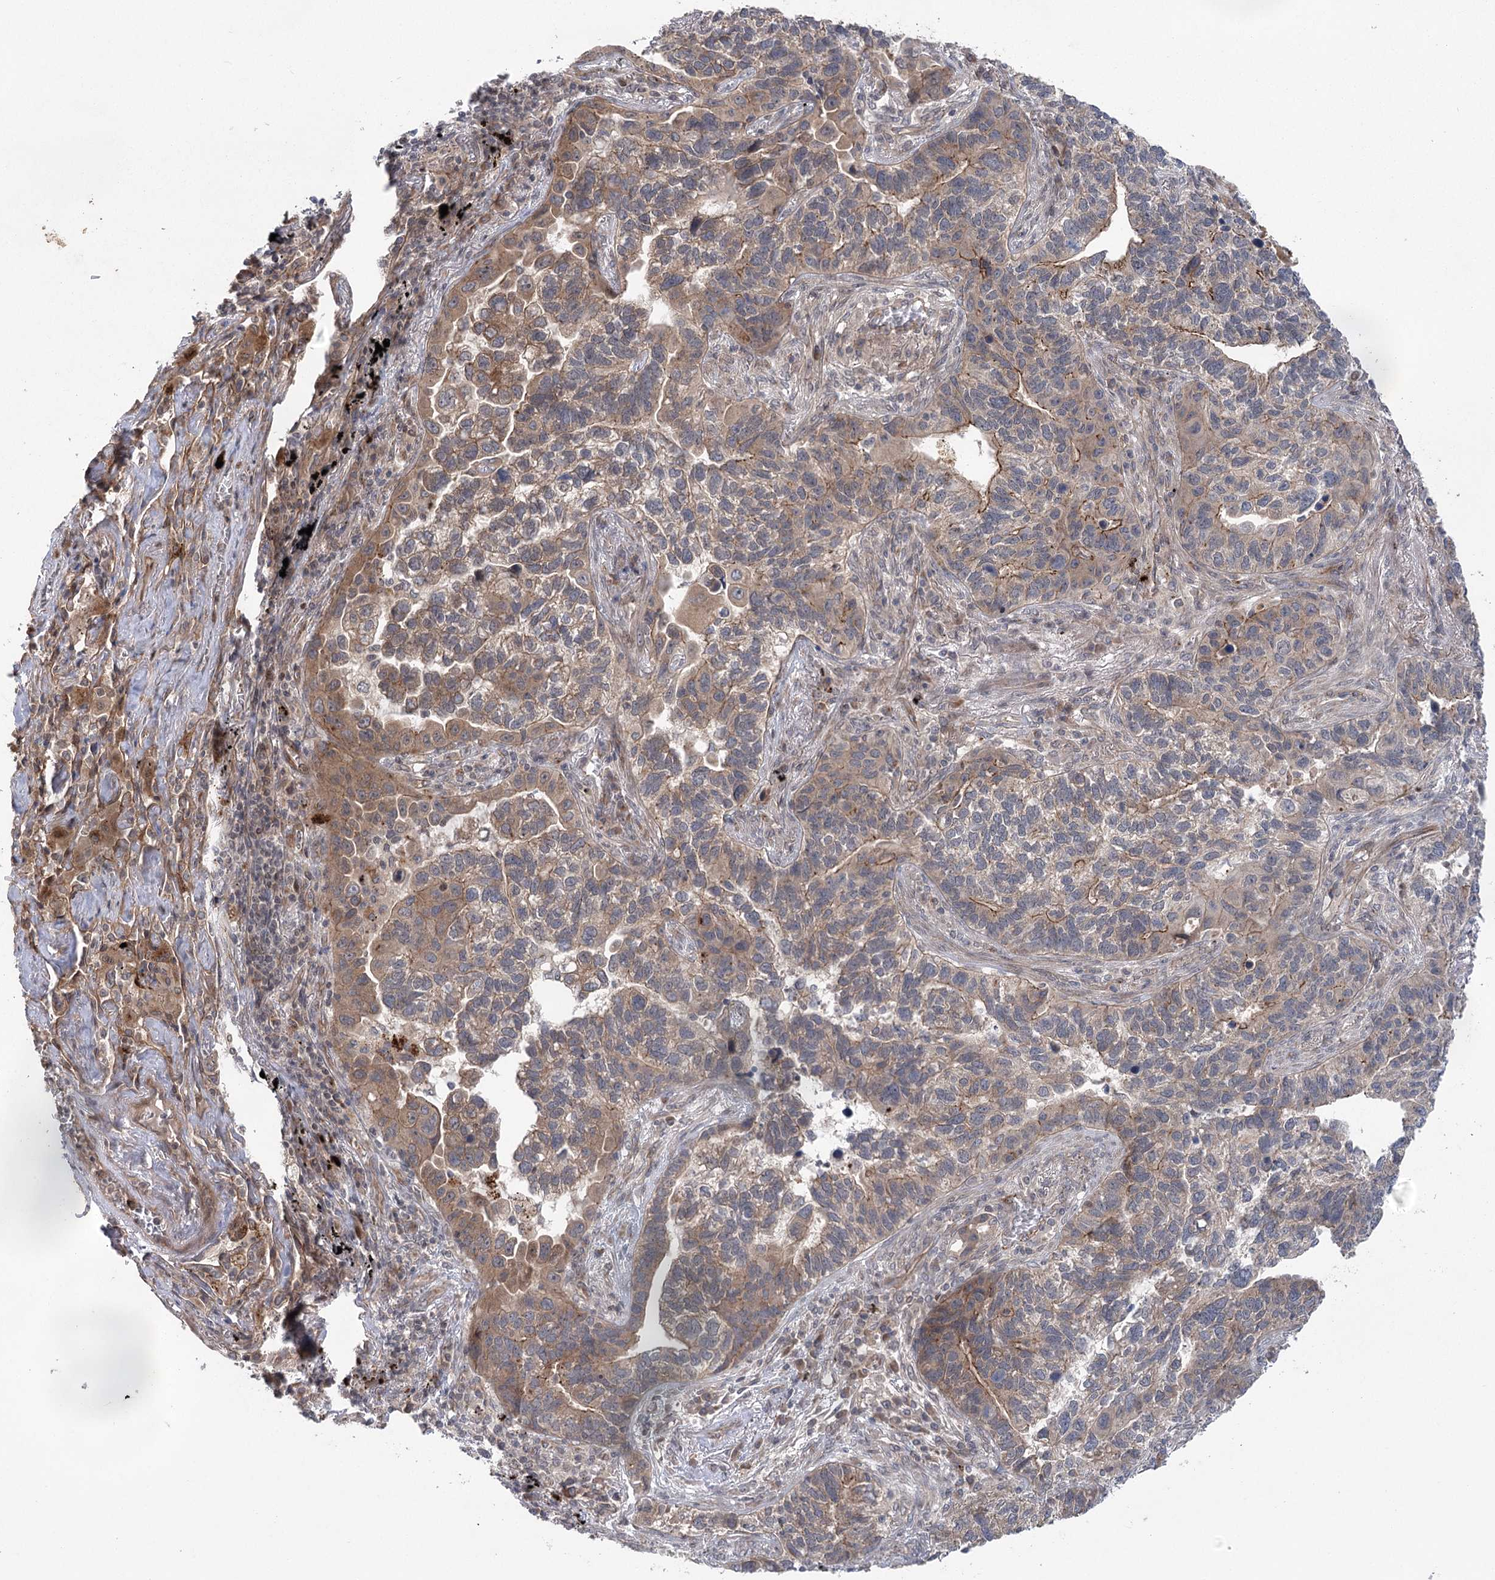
{"staining": {"intensity": "moderate", "quantity": "25%-75%", "location": "cytoplasmic/membranous"}, "tissue": "lung cancer", "cell_type": "Tumor cells", "image_type": "cancer", "snomed": [{"axis": "morphology", "description": "Adenocarcinoma, NOS"}, {"axis": "topography", "description": "Lung"}], "caption": "There is medium levels of moderate cytoplasmic/membranous staining in tumor cells of lung cancer (adenocarcinoma), as demonstrated by immunohistochemical staining (brown color).", "gene": "METTL24", "patient": {"sex": "male", "age": 67}}